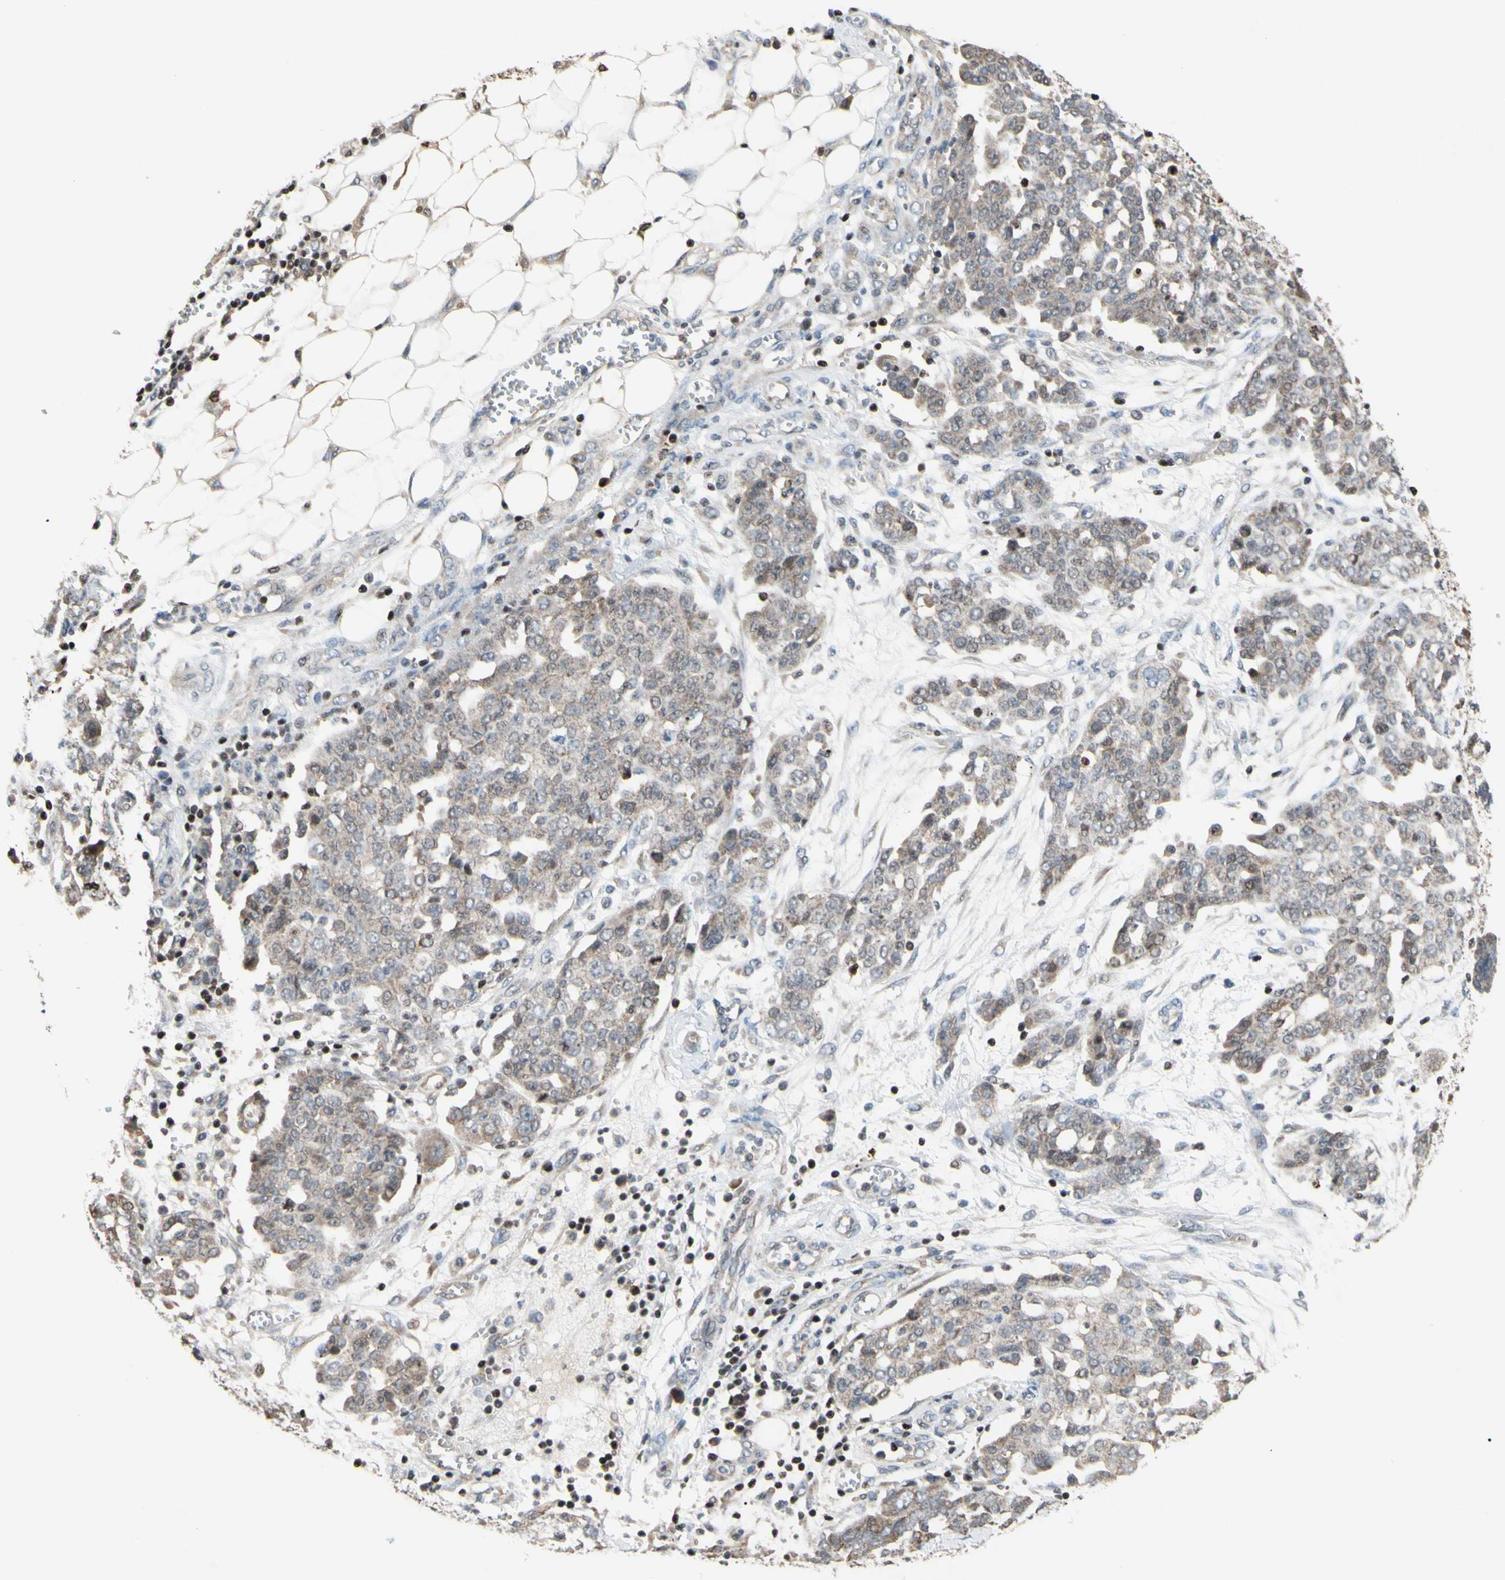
{"staining": {"intensity": "weak", "quantity": "25%-75%", "location": "cytoplasmic/membranous"}, "tissue": "ovarian cancer", "cell_type": "Tumor cells", "image_type": "cancer", "snomed": [{"axis": "morphology", "description": "Cystadenocarcinoma, serous, NOS"}, {"axis": "topography", "description": "Soft tissue"}, {"axis": "topography", "description": "Ovary"}], "caption": "IHC (DAB (3,3'-diaminobenzidine)) staining of human serous cystadenocarcinoma (ovarian) reveals weak cytoplasmic/membranous protein positivity in approximately 25%-75% of tumor cells. The staining was performed using DAB, with brown indicating positive protein expression. Nuclei are stained blue with hematoxylin.", "gene": "SP4", "patient": {"sex": "female", "age": 57}}